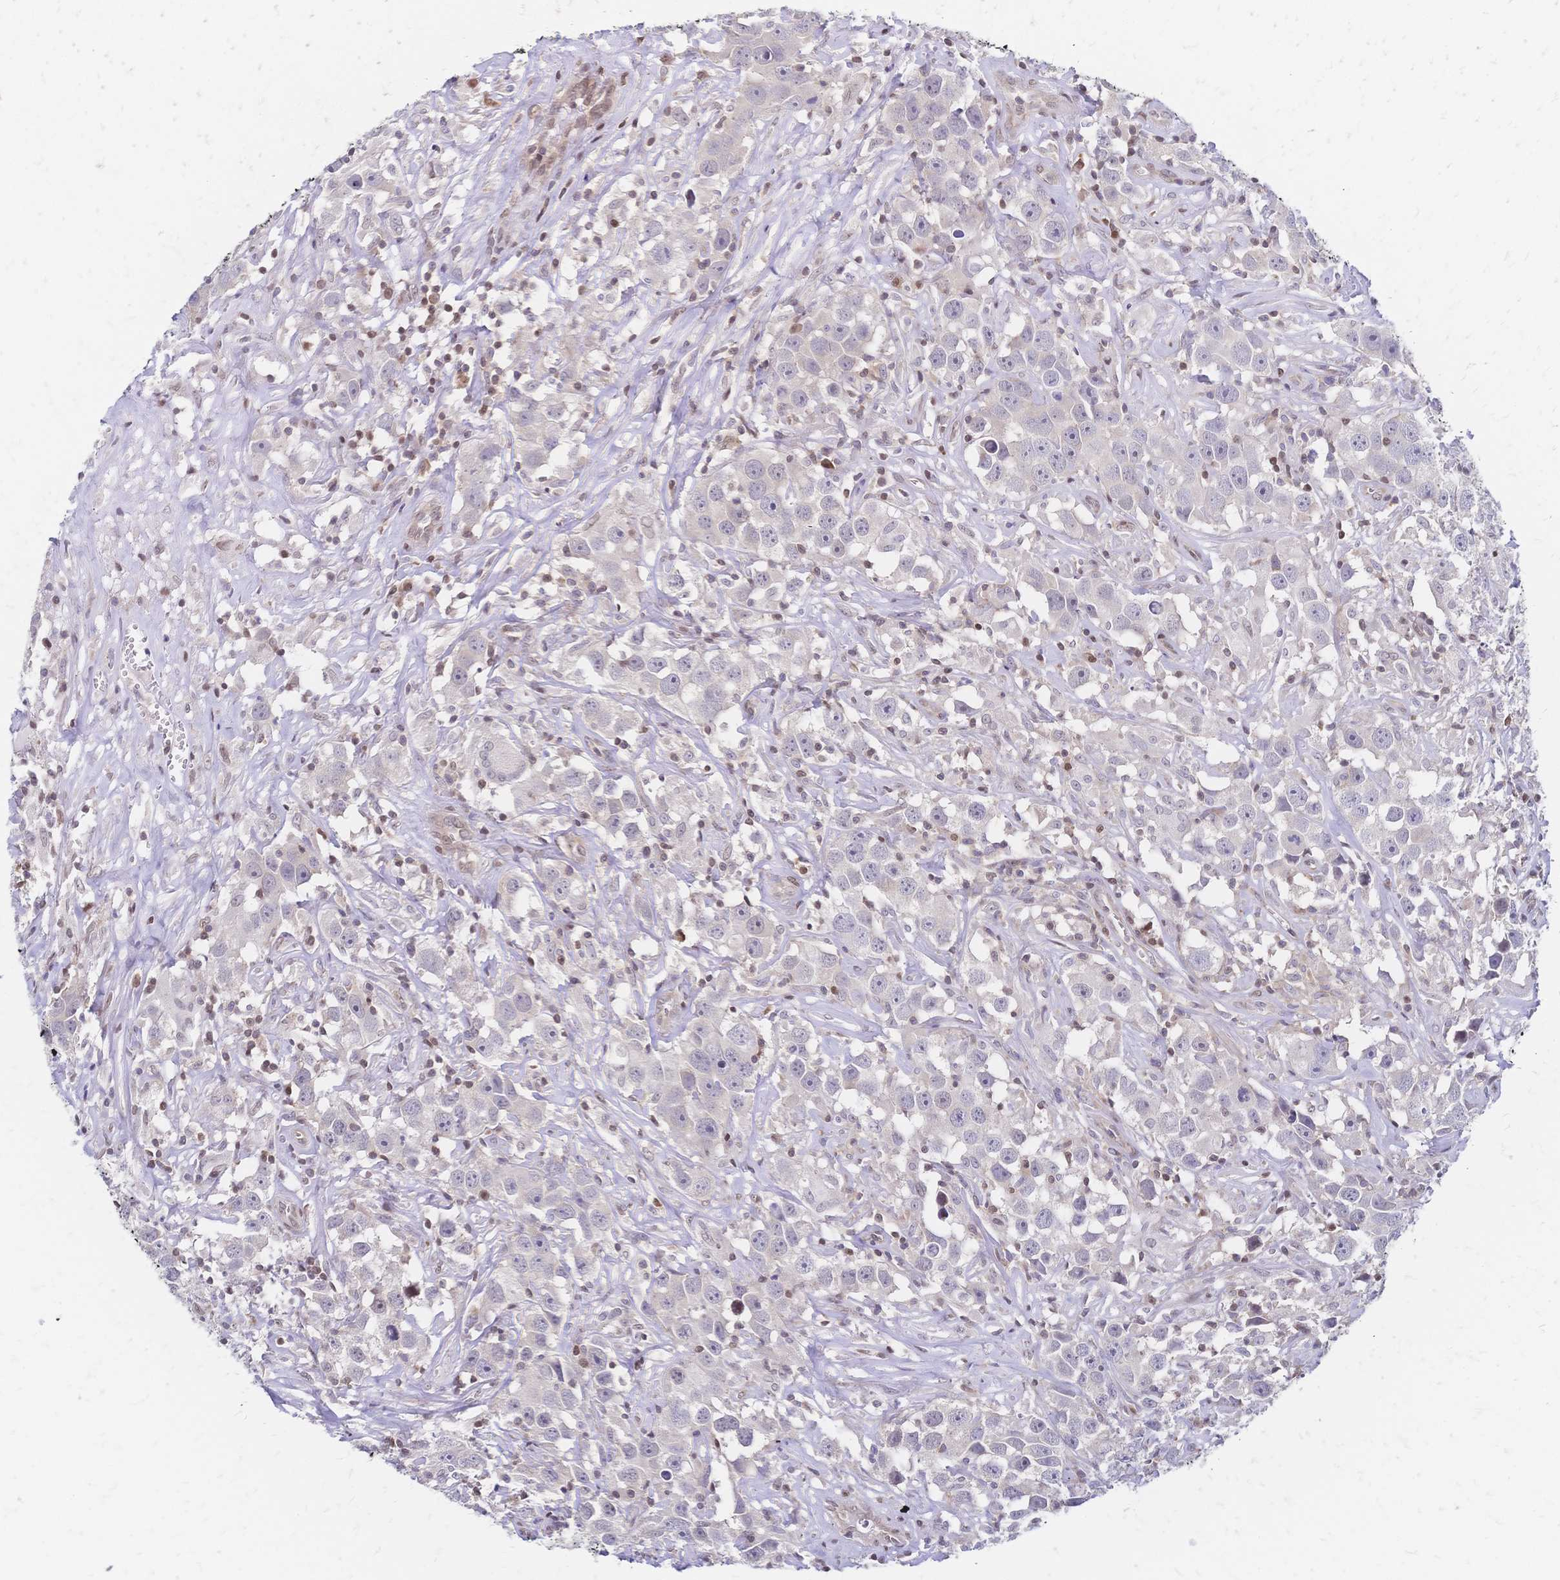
{"staining": {"intensity": "negative", "quantity": "none", "location": "none"}, "tissue": "testis cancer", "cell_type": "Tumor cells", "image_type": "cancer", "snomed": [{"axis": "morphology", "description": "Seminoma, NOS"}, {"axis": "topography", "description": "Testis"}], "caption": "There is no significant positivity in tumor cells of testis seminoma.", "gene": "CBX7", "patient": {"sex": "male", "age": 49}}